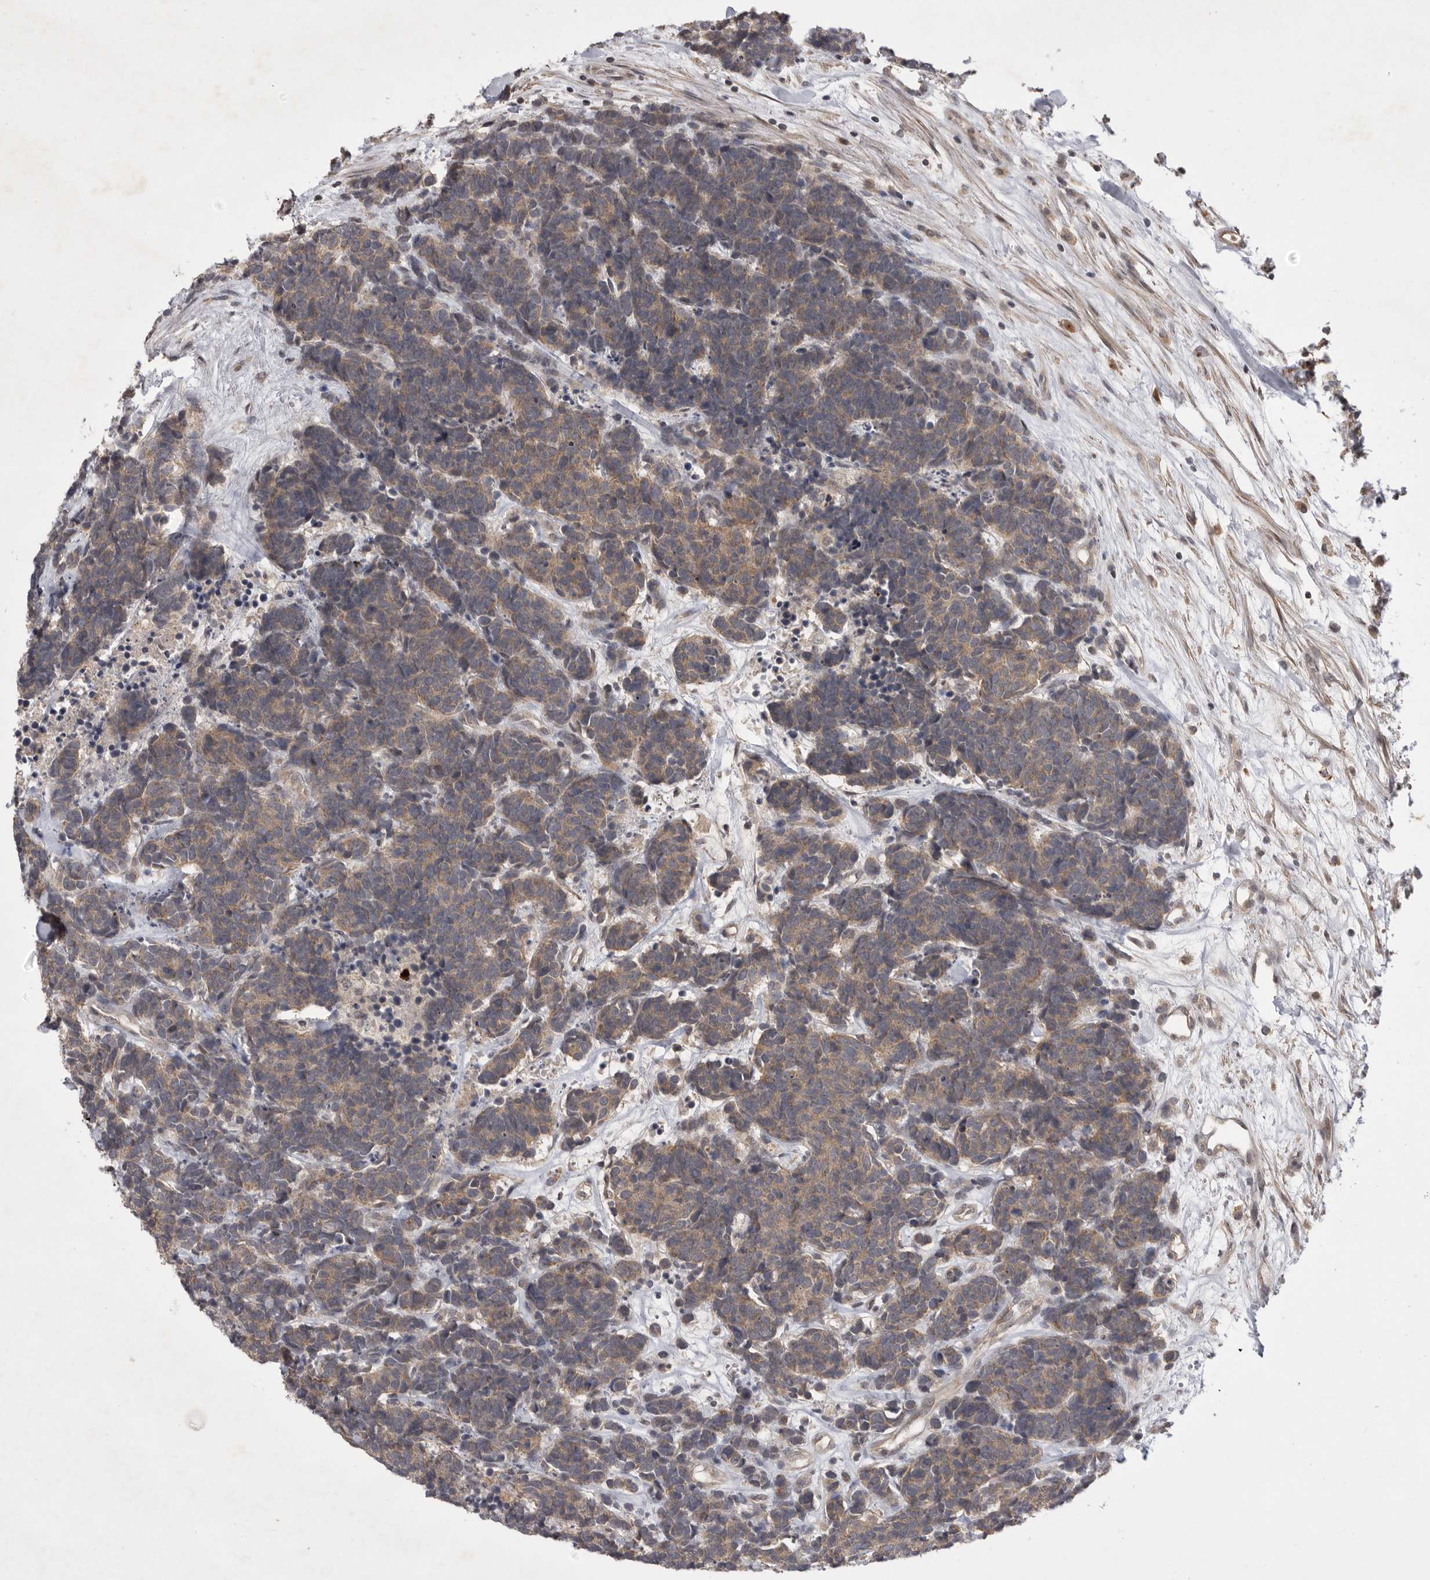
{"staining": {"intensity": "weak", "quantity": ">75%", "location": "cytoplasmic/membranous"}, "tissue": "carcinoid", "cell_type": "Tumor cells", "image_type": "cancer", "snomed": [{"axis": "morphology", "description": "Carcinoma, NOS"}, {"axis": "morphology", "description": "Carcinoid, malignant, NOS"}, {"axis": "topography", "description": "Urinary bladder"}], "caption": "Malignant carcinoid stained with a brown dye shows weak cytoplasmic/membranous positive expression in about >75% of tumor cells.", "gene": "UBE3D", "patient": {"sex": "male", "age": 57}}